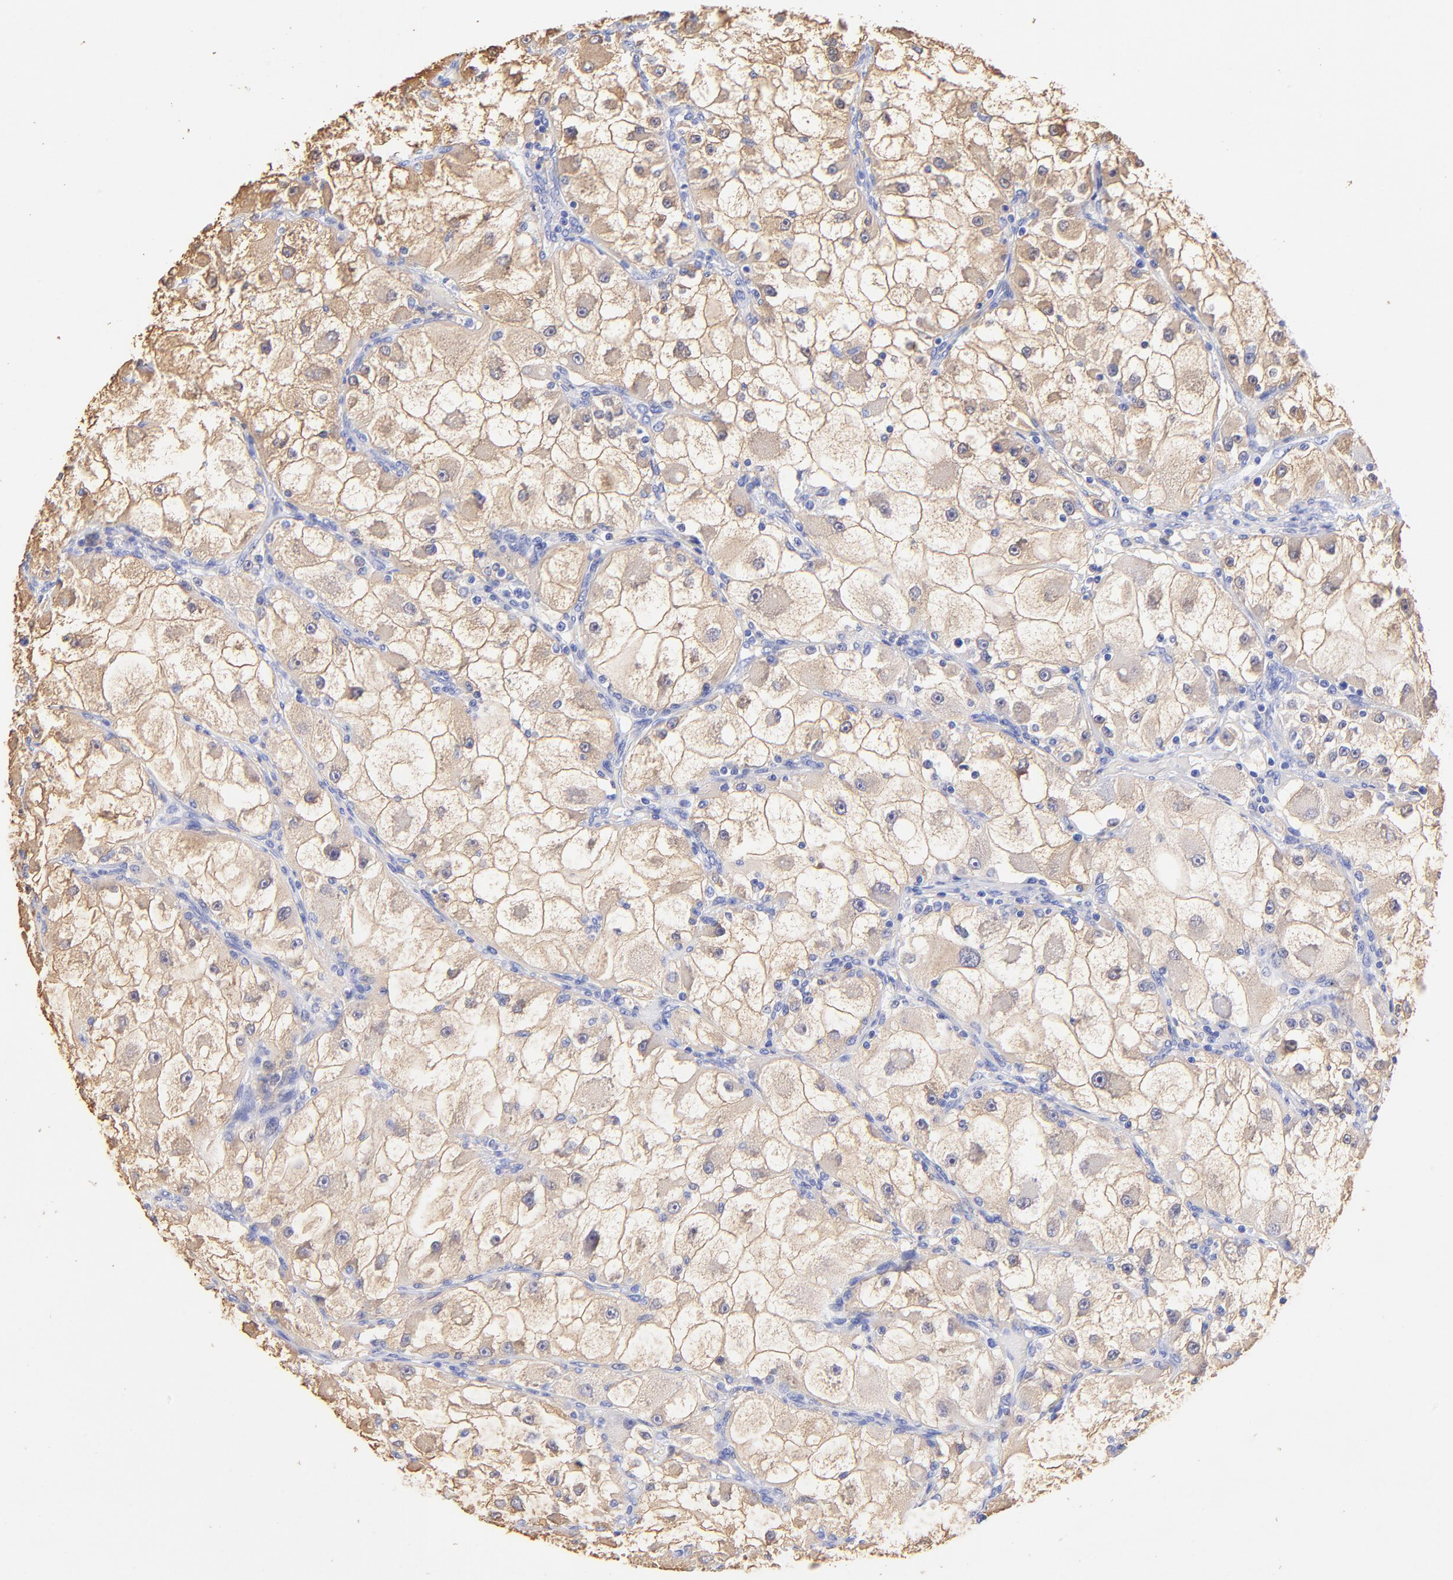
{"staining": {"intensity": "weak", "quantity": ">75%", "location": "cytoplasmic/membranous"}, "tissue": "renal cancer", "cell_type": "Tumor cells", "image_type": "cancer", "snomed": [{"axis": "morphology", "description": "Adenocarcinoma, NOS"}, {"axis": "topography", "description": "Kidney"}], "caption": "Renal cancer tissue reveals weak cytoplasmic/membranous positivity in approximately >75% of tumor cells, visualized by immunohistochemistry.", "gene": "ALDH1A1", "patient": {"sex": "female", "age": 73}}